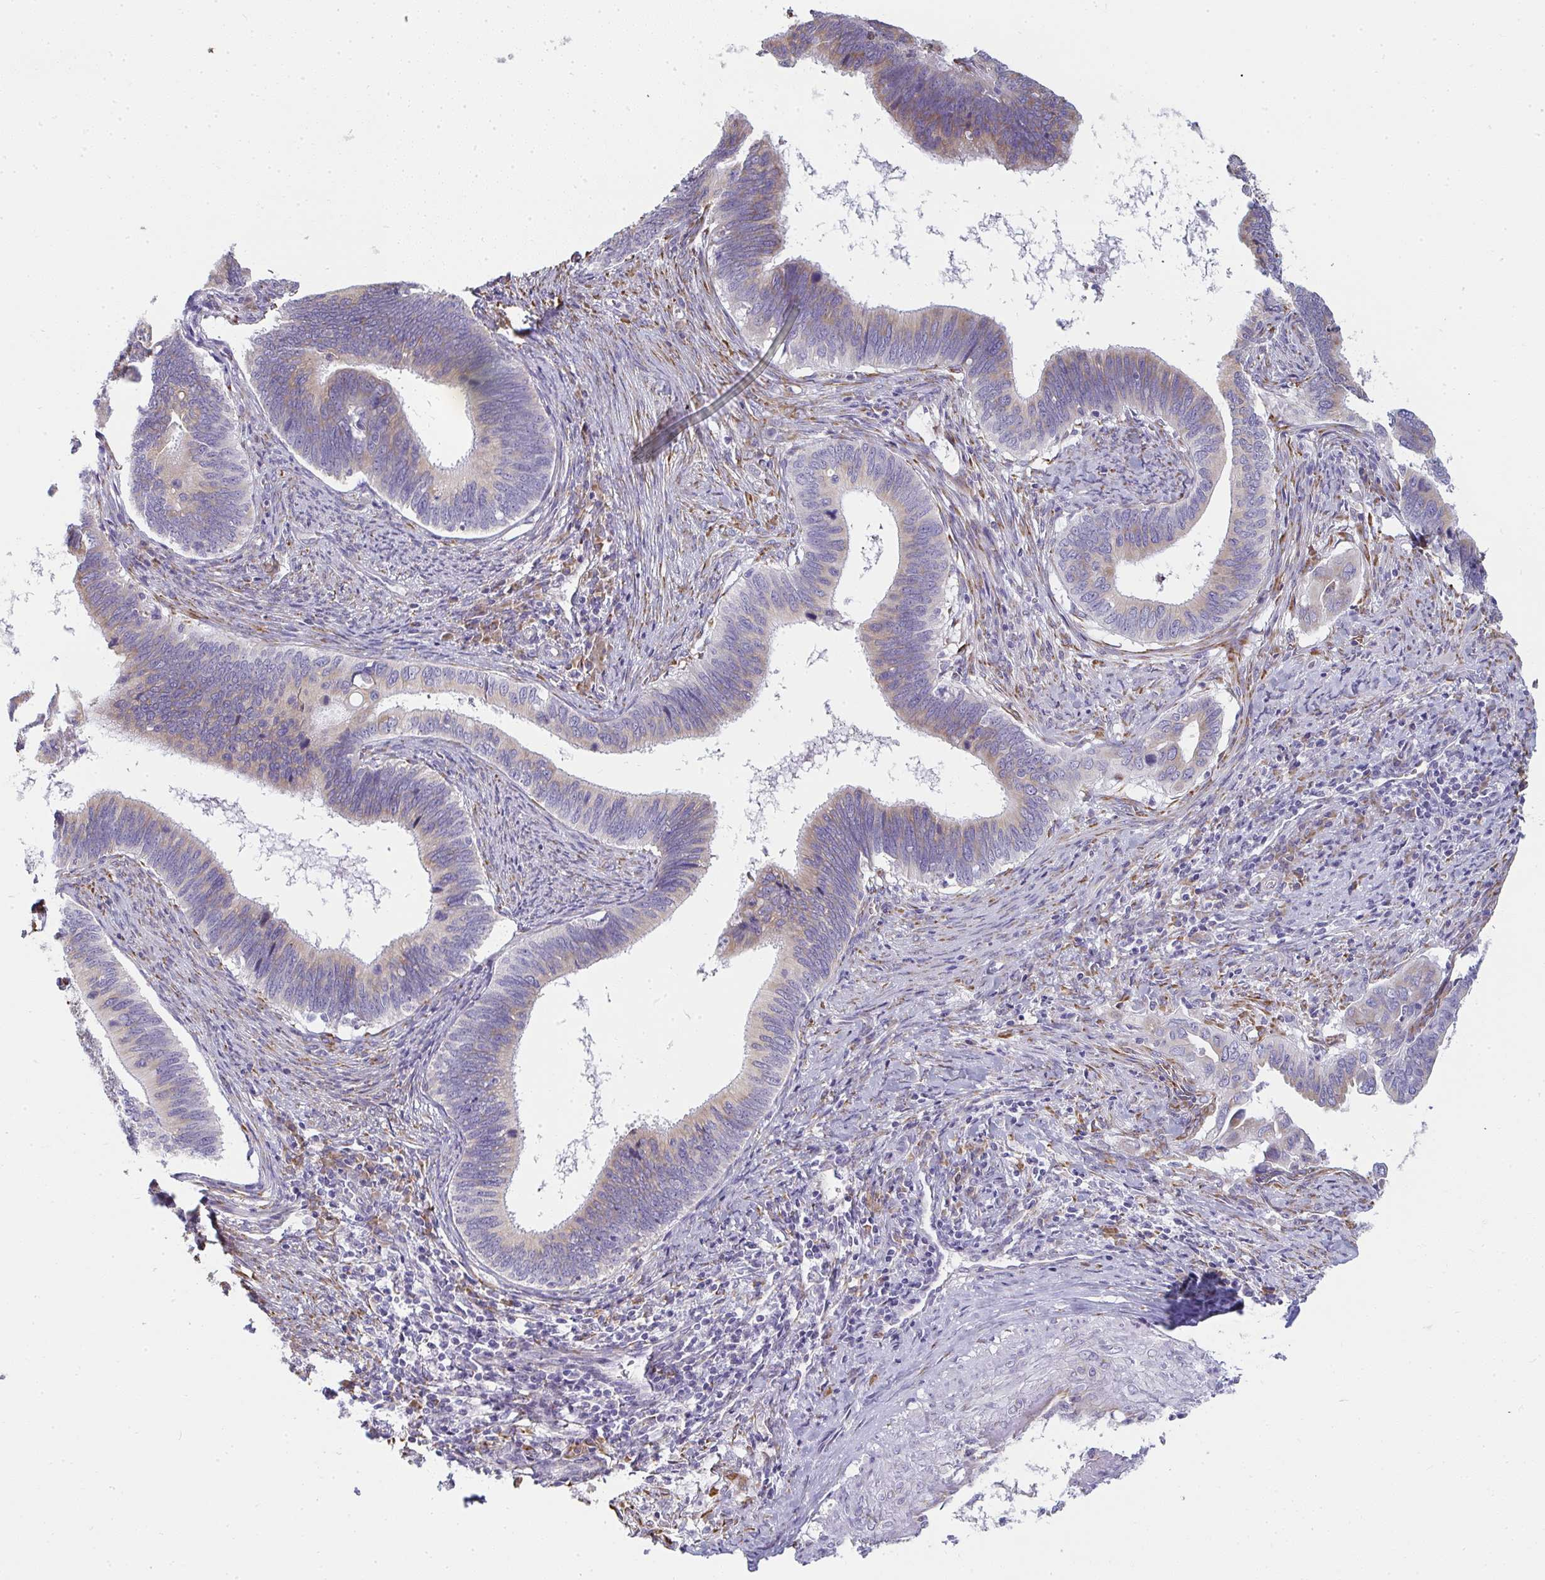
{"staining": {"intensity": "weak", "quantity": "<25%", "location": "cytoplasmic/membranous"}, "tissue": "cervical cancer", "cell_type": "Tumor cells", "image_type": "cancer", "snomed": [{"axis": "morphology", "description": "Adenocarcinoma, NOS"}, {"axis": "topography", "description": "Cervix"}], "caption": "Immunohistochemistry histopathology image of human cervical adenocarcinoma stained for a protein (brown), which demonstrates no staining in tumor cells.", "gene": "SHROOM1", "patient": {"sex": "female", "age": 42}}